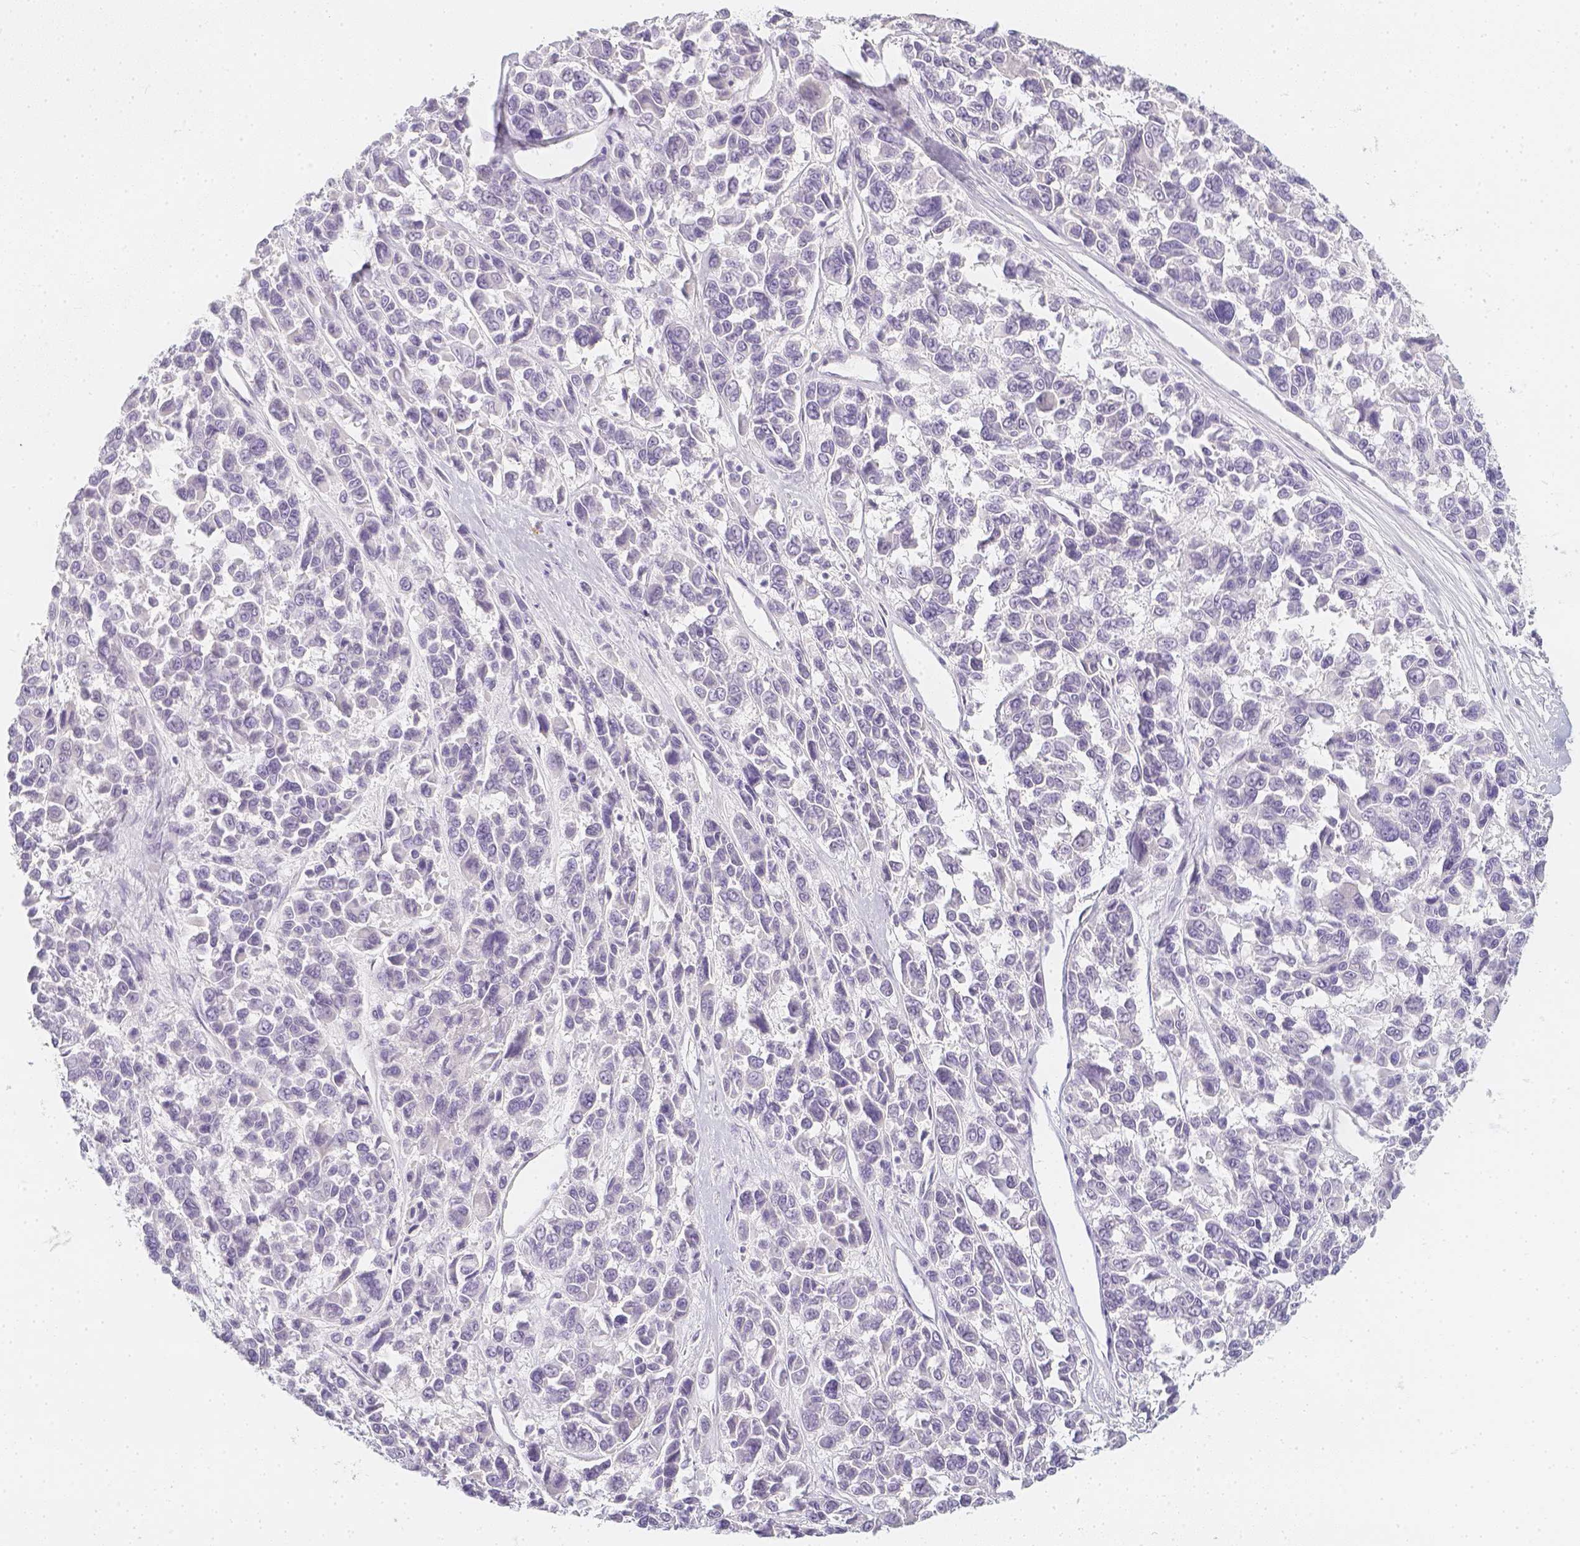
{"staining": {"intensity": "negative", "quantity": "none", "location": "none"}, "tissue": "melanoma", "cell_type": "Tumor cells", "image_type": "cancer", "snomed": [{"axis": "morphology", "description": "Malignant melanoma, NOS"}, {"axis": "topography", "description": "Skin"}], "caption": "Immunohistochemistry of human malignant melanoma displays no staining in tumor cells.", "gene": "SLC18A1", "patient": {"sex": "female", "age": 66}}